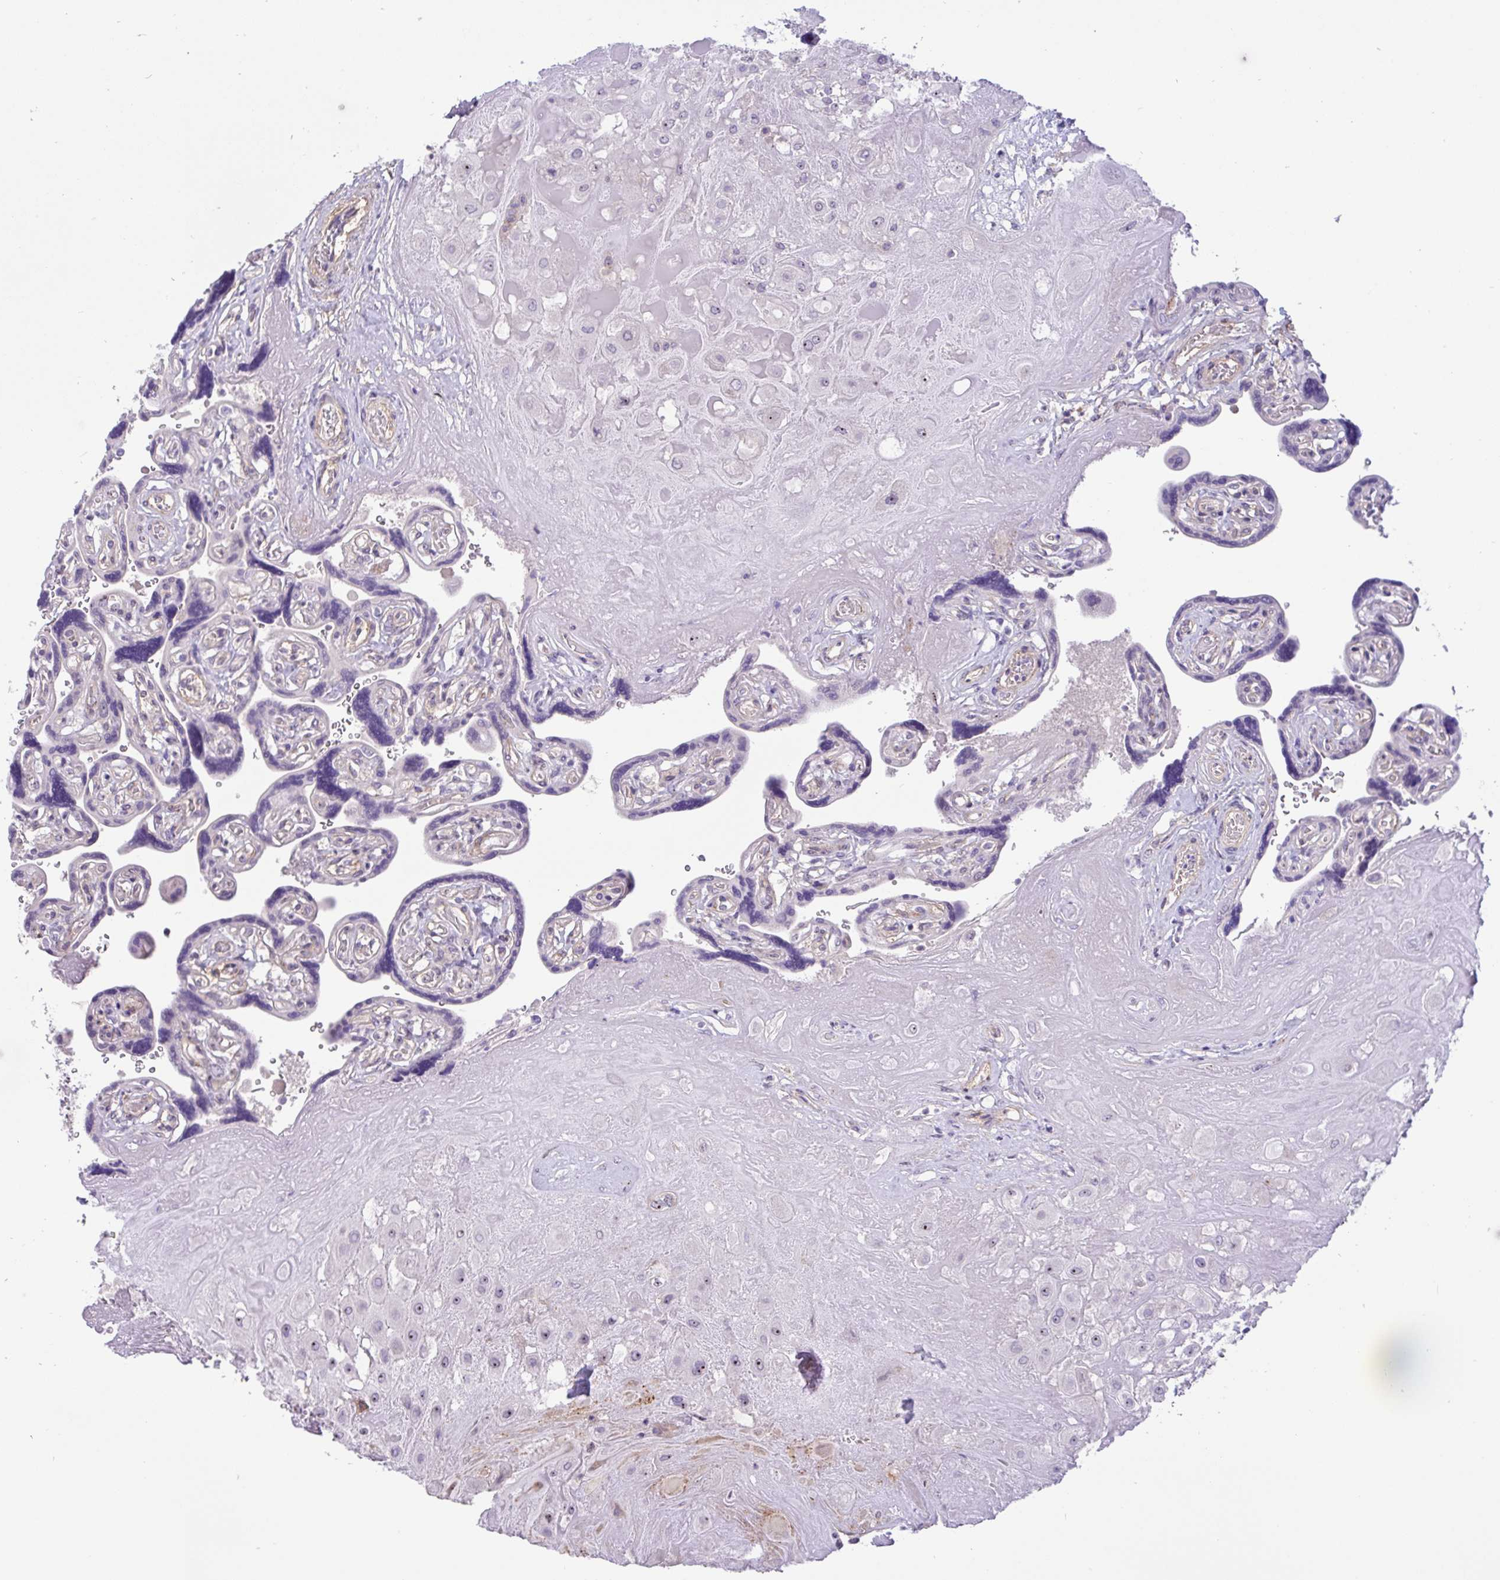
{"staining": {"intensity": "moderate", "quantity": "<25%", "location": "nuclear"}, "tissue": "placenta", "cell_type": "Decidual cells", "image_type": "normal", "snomed": [{"axis": "morphology", "description": "Normal tissue, NOS"}, {"axis": "topography", "description": "Placenta"}], "caption": "The photomicrograph exhibits staining of unremarkable placenta, revealing moderate nuclear protein staining (brown color) within decidual cells.", "gene": "MXRA8", "patient": {"sex": "female", "age": 32}}